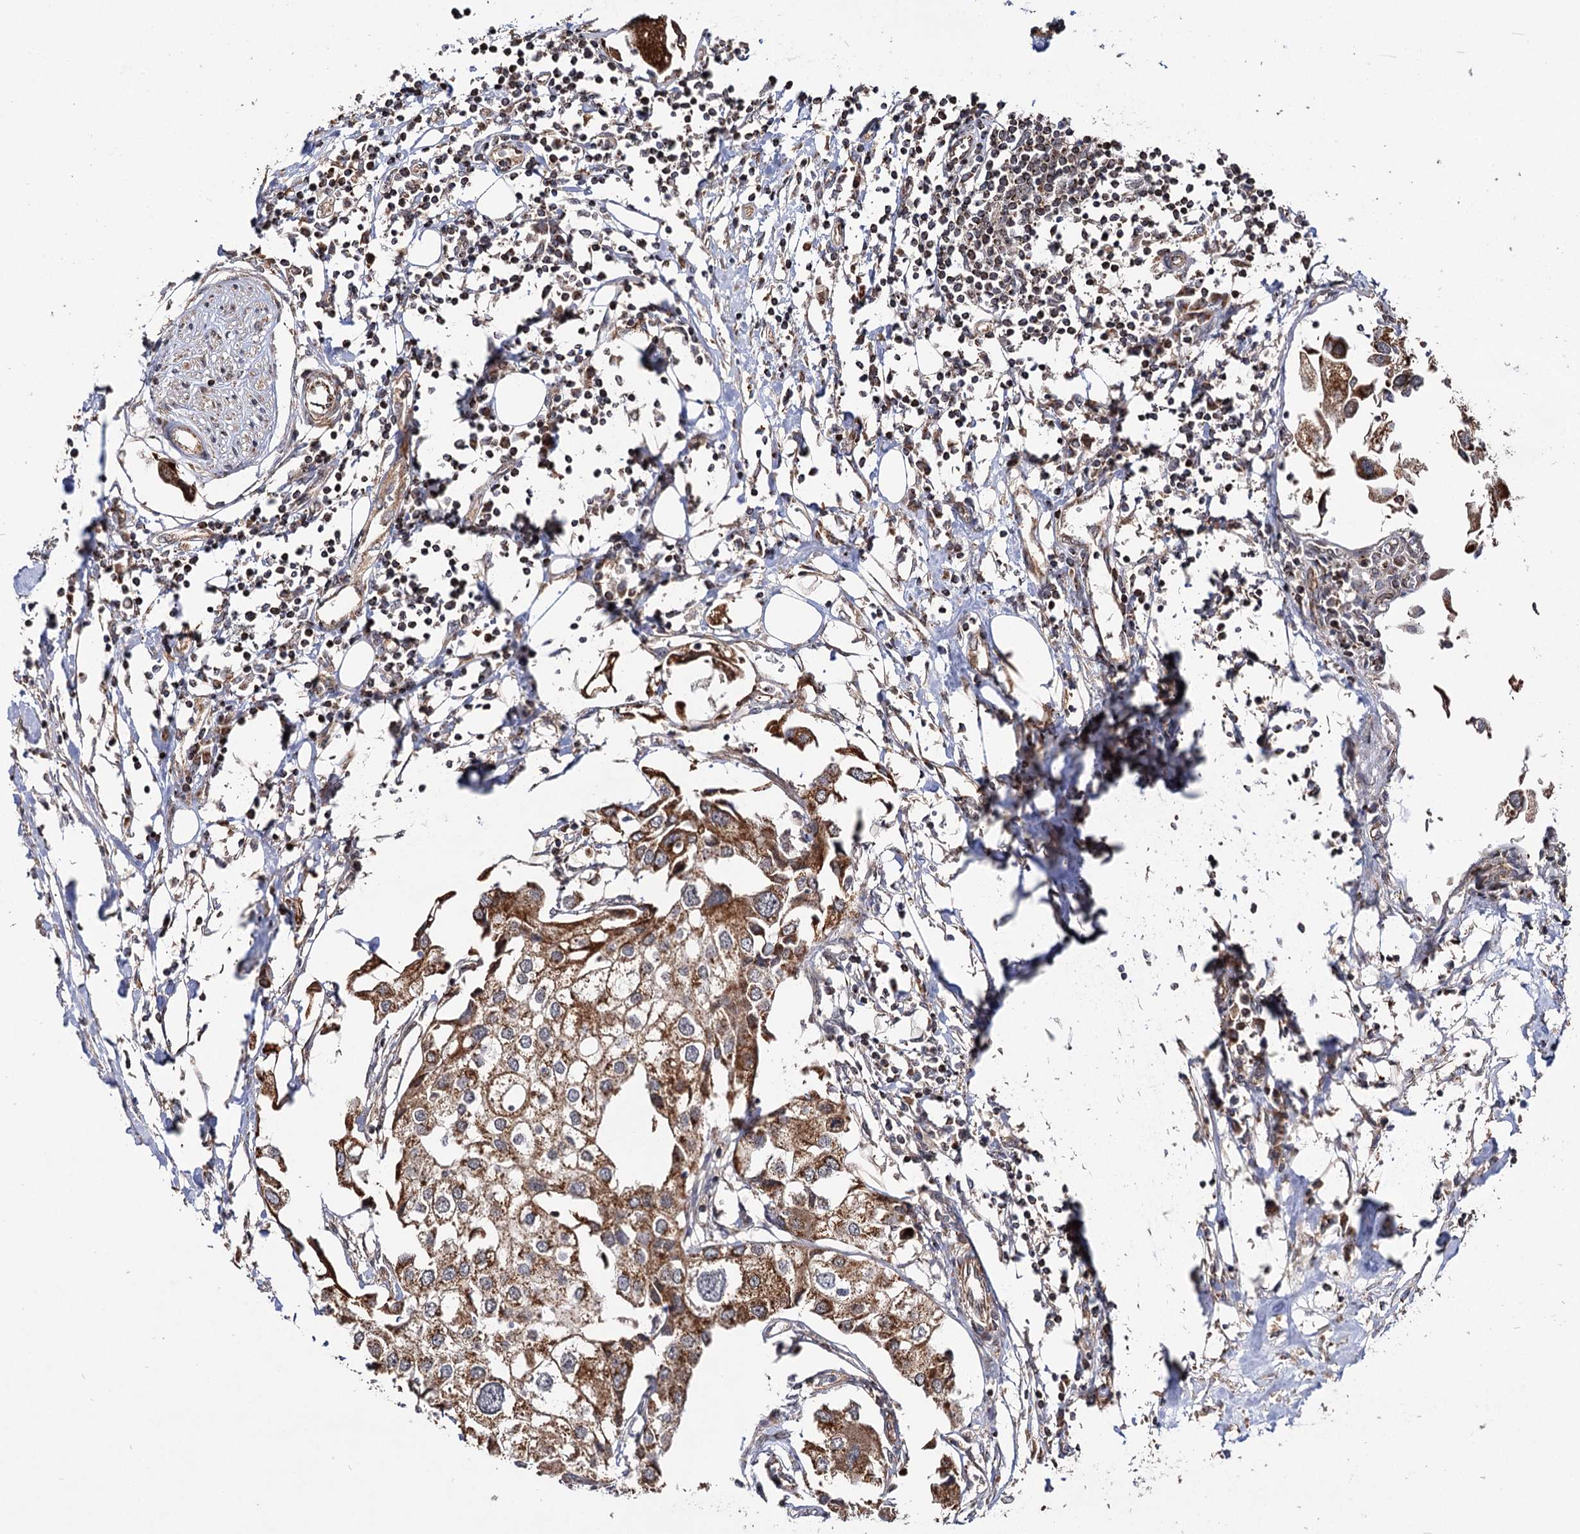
{"staining": {"intensity": "moderate", "quantity": ">75%", "location": "cytoplasmic/membranous"}, "tissue": "urothelial cancer", "cell_type": "Tumor cells", "image_type": "cancer", "snomed": [{"axis": "morphology", "description": "Urothelial carcinoma, High grade"}, {"axis": "topography", "description": "Urinary bladder"}], "caption": "Immunohistochemical staining of human urothelial carcinoma (high-grade) shows medium levels of moderate cytoplasmic/membranous protein staining in about >75% of tumor cells. (brown staining indicates protein expression, while blue staining denotes nuclei).", "gene": "CEP76", "patient": {"sex": "male", "age": 64}}